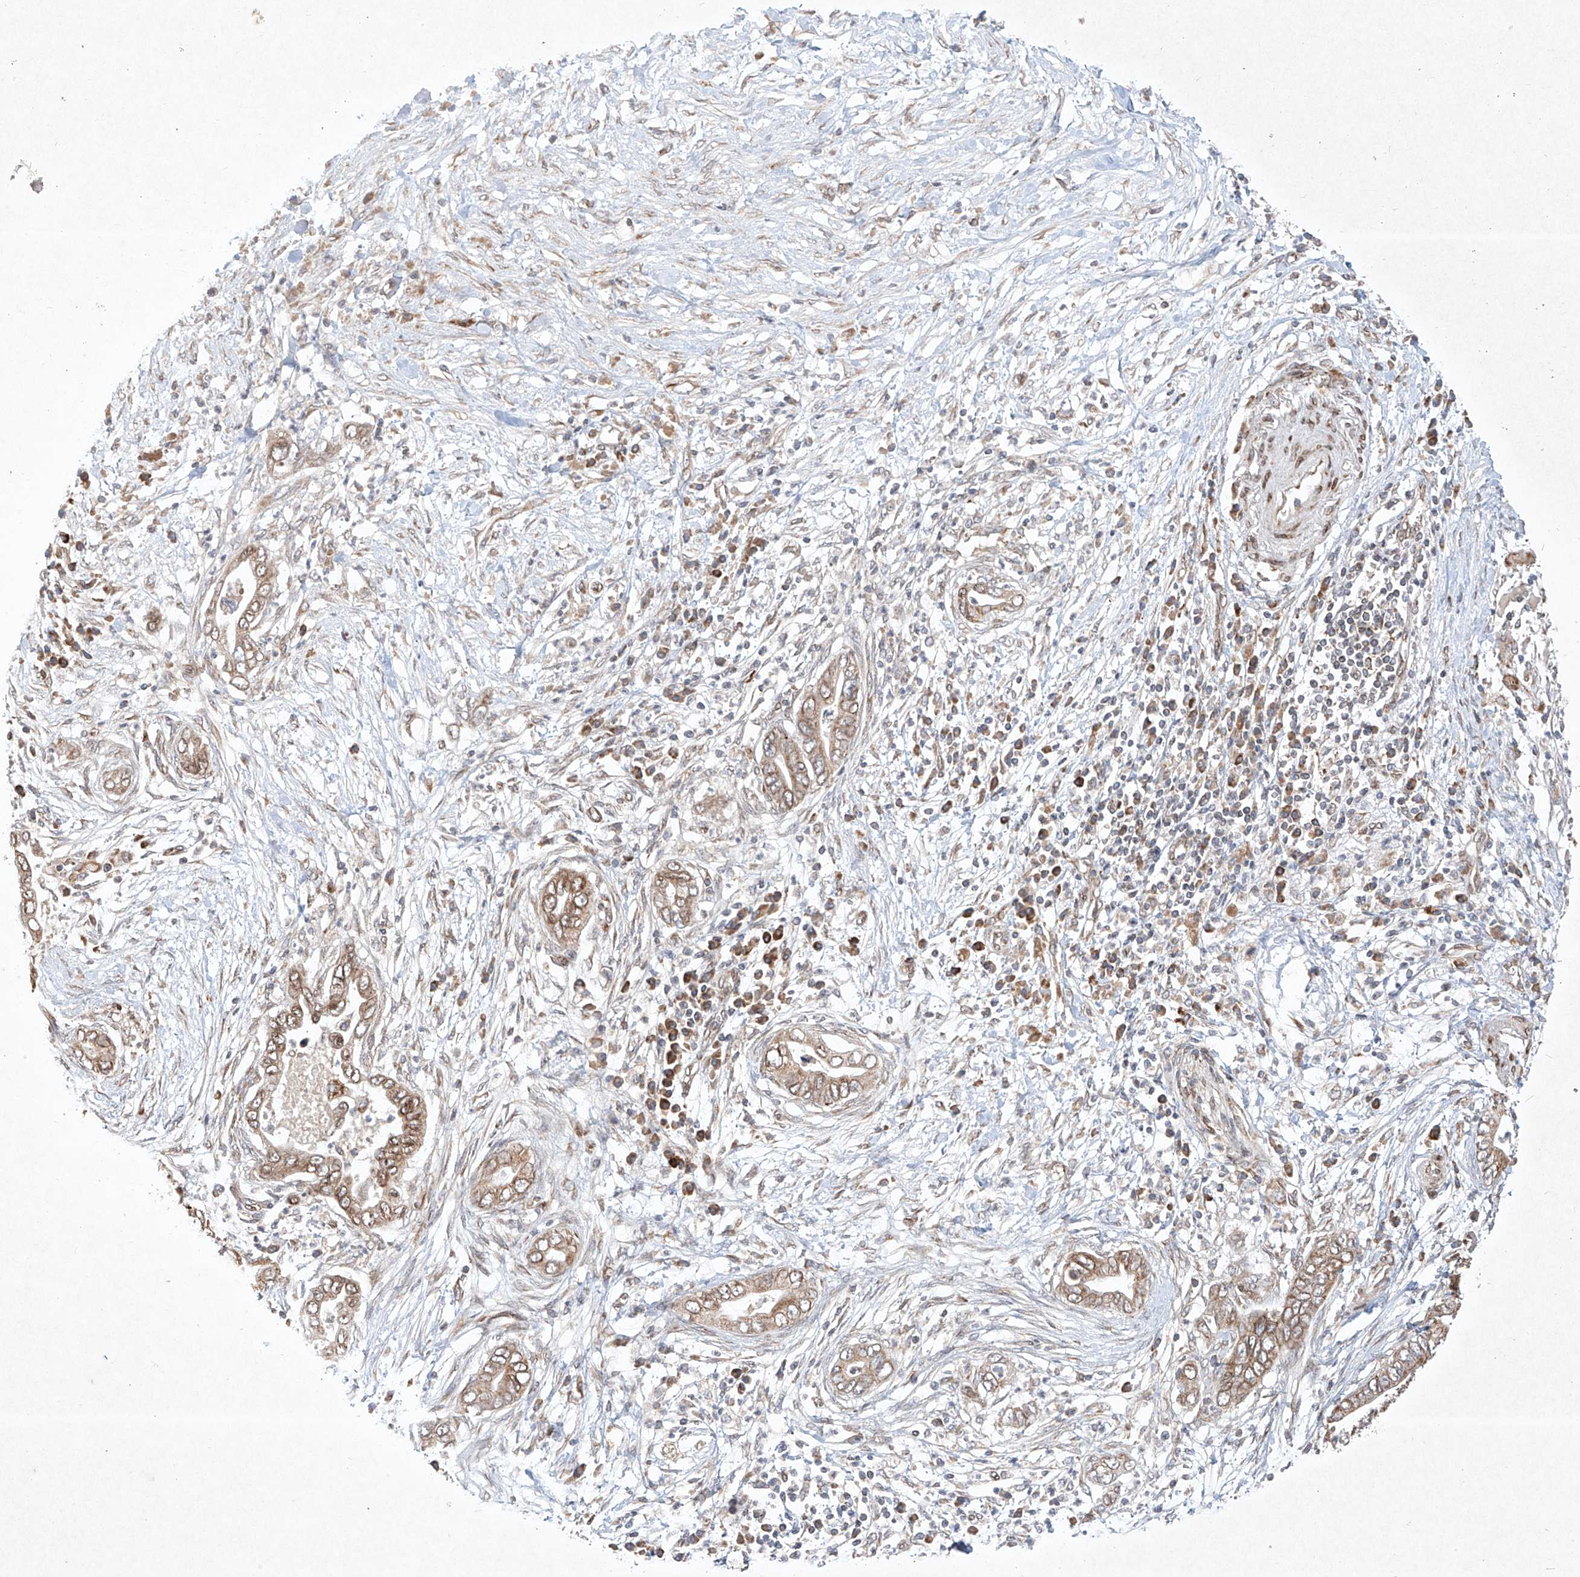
{"staining": {"intensity": "moderate", "quantity": ">75%", "location": "cytoplasmic/membranous"}, "tissue": "pancreatic cancer", "cell_type": "Tumor cells", "image_type": "cancer", "snomed": [{"axis": "morphology", "description": "Adenocarcinoma, NOS"}, {"axis": "topography", "description": "Pancreas"}], "caption": "The image shows immunohistochemical staining of pancreatic adenocarcinoma. There is moderate cytoplasmic/membranous staining is appreciated in about >75% of tumor cells. The staining is performed using DAB (3,3'-diaminobenzidine) brown chromogen to label protein expression. The nuclei are counter-stained blue using hematoxylin.", "gene": "SEMA3B", "patient": {"sex": "male", "age": 75}}